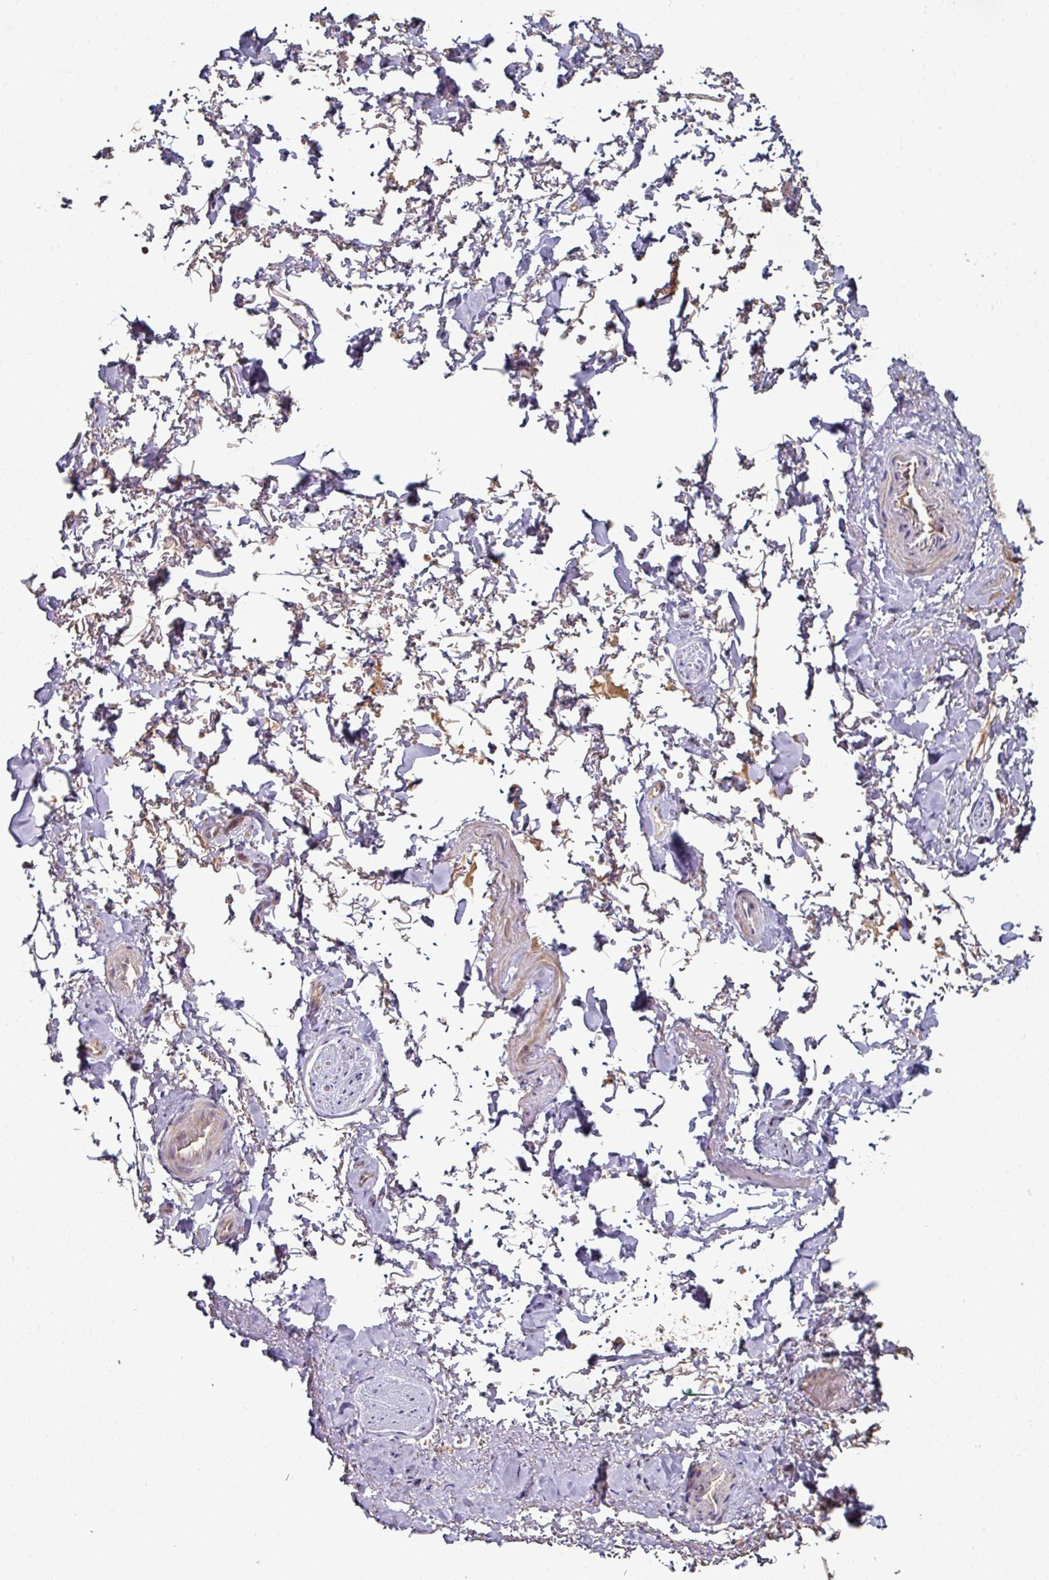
{"staining": {"intensity": "moderate", "quantity": ">75%", "location": "cytoplasmic/membranous"}, "tissue": "adipose tissue", "cell_type": "Adipocytes", "image_type": "normal", "snomed": [{"axis": "morphology", "description": "Normal tissue, NOS"}, {"axis": "topography", "description": "Vulva"}, {"axis": "topography", "description": "Vagina"}, {"axis": "topography", "description": "Peripheral nerve tissue"}], "caption": "A brown stain labels moderate cytoplasmic/membranous staining of a protein in adipocytes of normal adipose tissue.", "gene": "DNAJC7", "patient": {"sex": "female", "age": 66}}